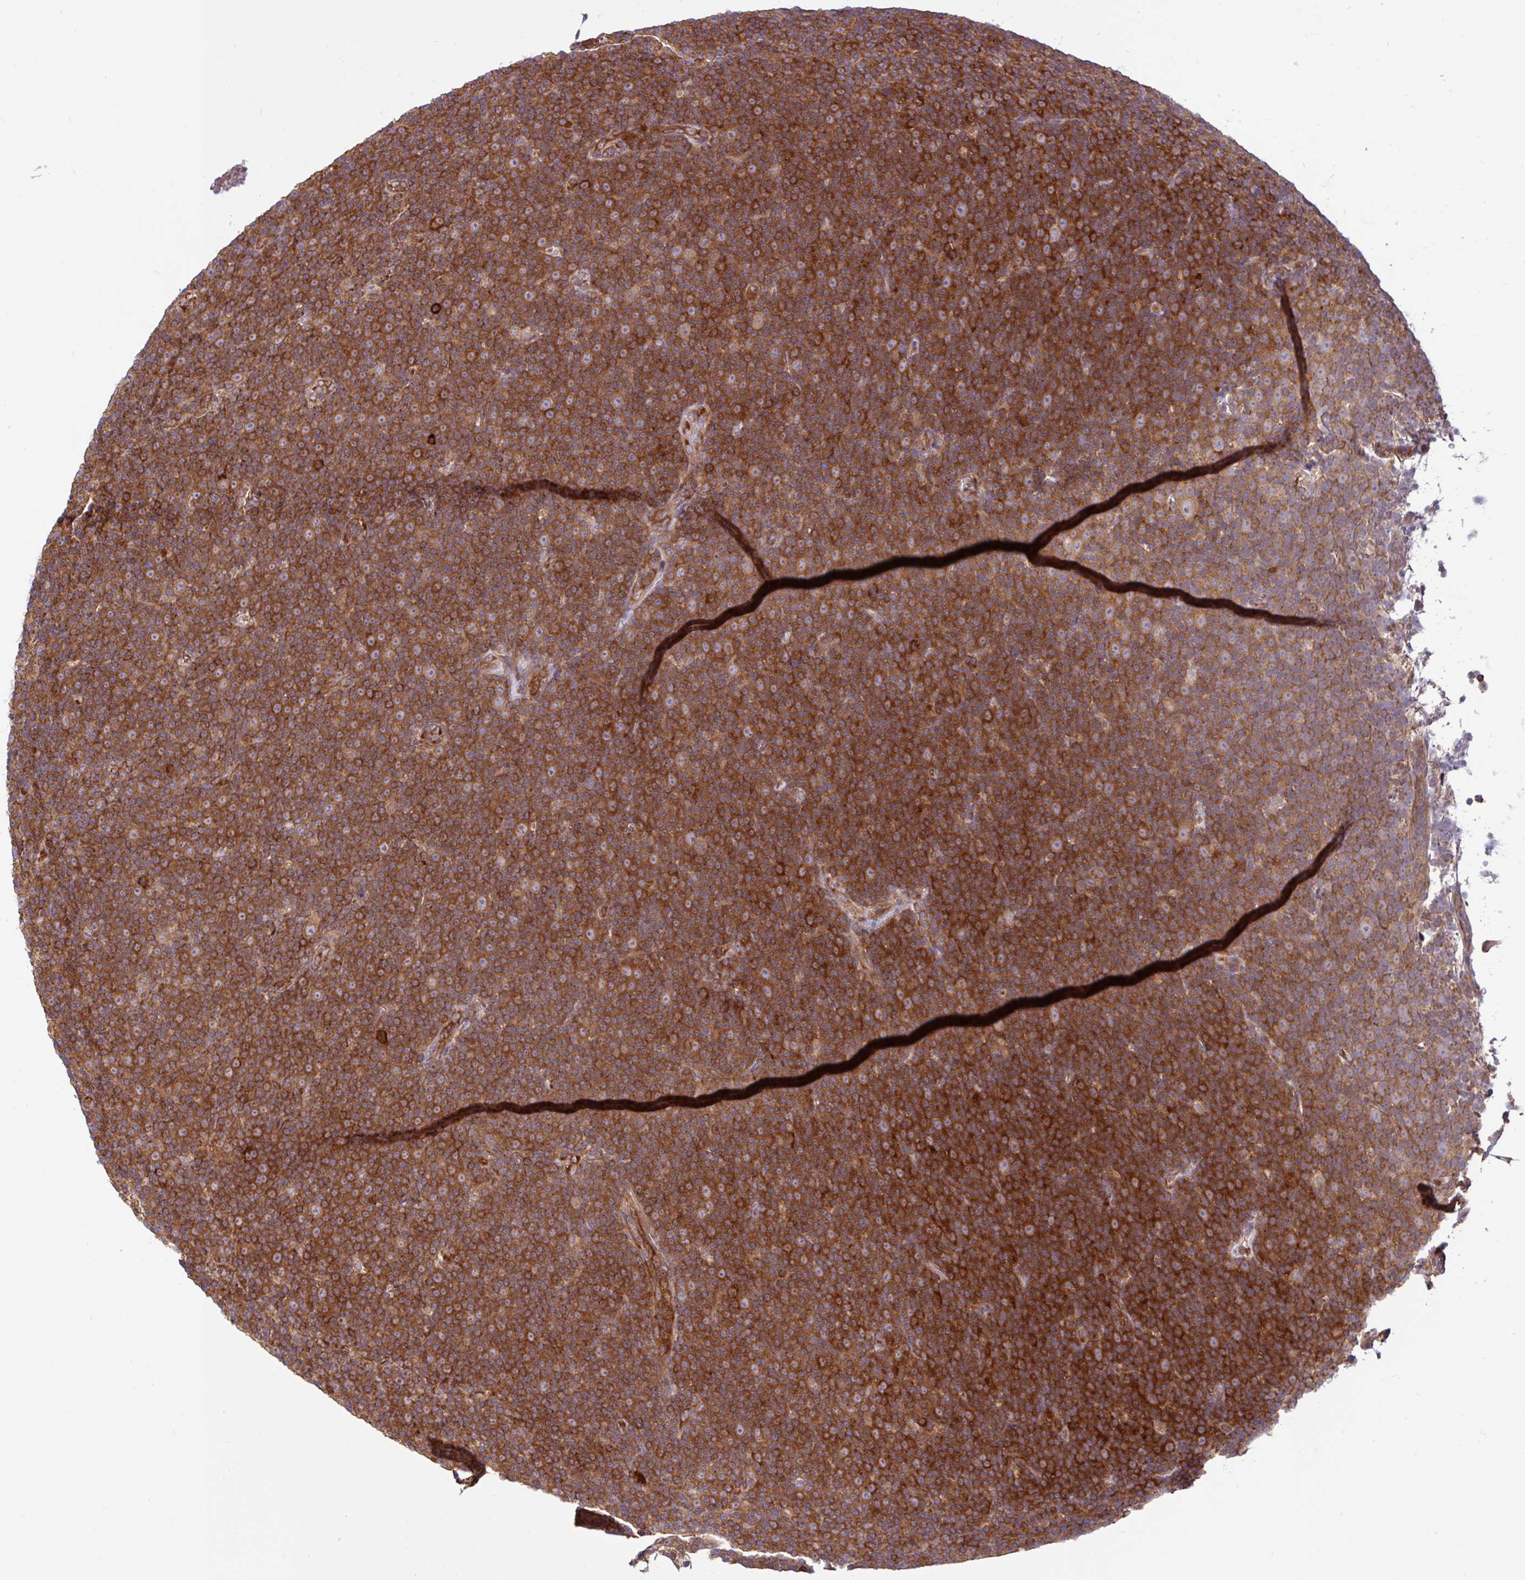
{"staining": {"intensity": "strong", "quantity": ">75%", "location": "cytoplasmic/membranous"}, "tissue": "lymphoma", "cell_type": "Tumor cells", "image_type": "cancer", "snomed": [{"axis": "morphology", "description": "Malignant lymphoma, non-Hodgkin's type, Low grade"}, {"axis": "topography", "description": "Lymph node"}], "caption": "Immunohistochemistry (IHC) histopathology image of human lymphoma stained for a protein (brown), which demonstrates high levels of strong cytoplasmic/membranous staining in about >75% of tumor cells.", "gene": "NTPCR", "patient": {"sex": "female", "age": 67}}